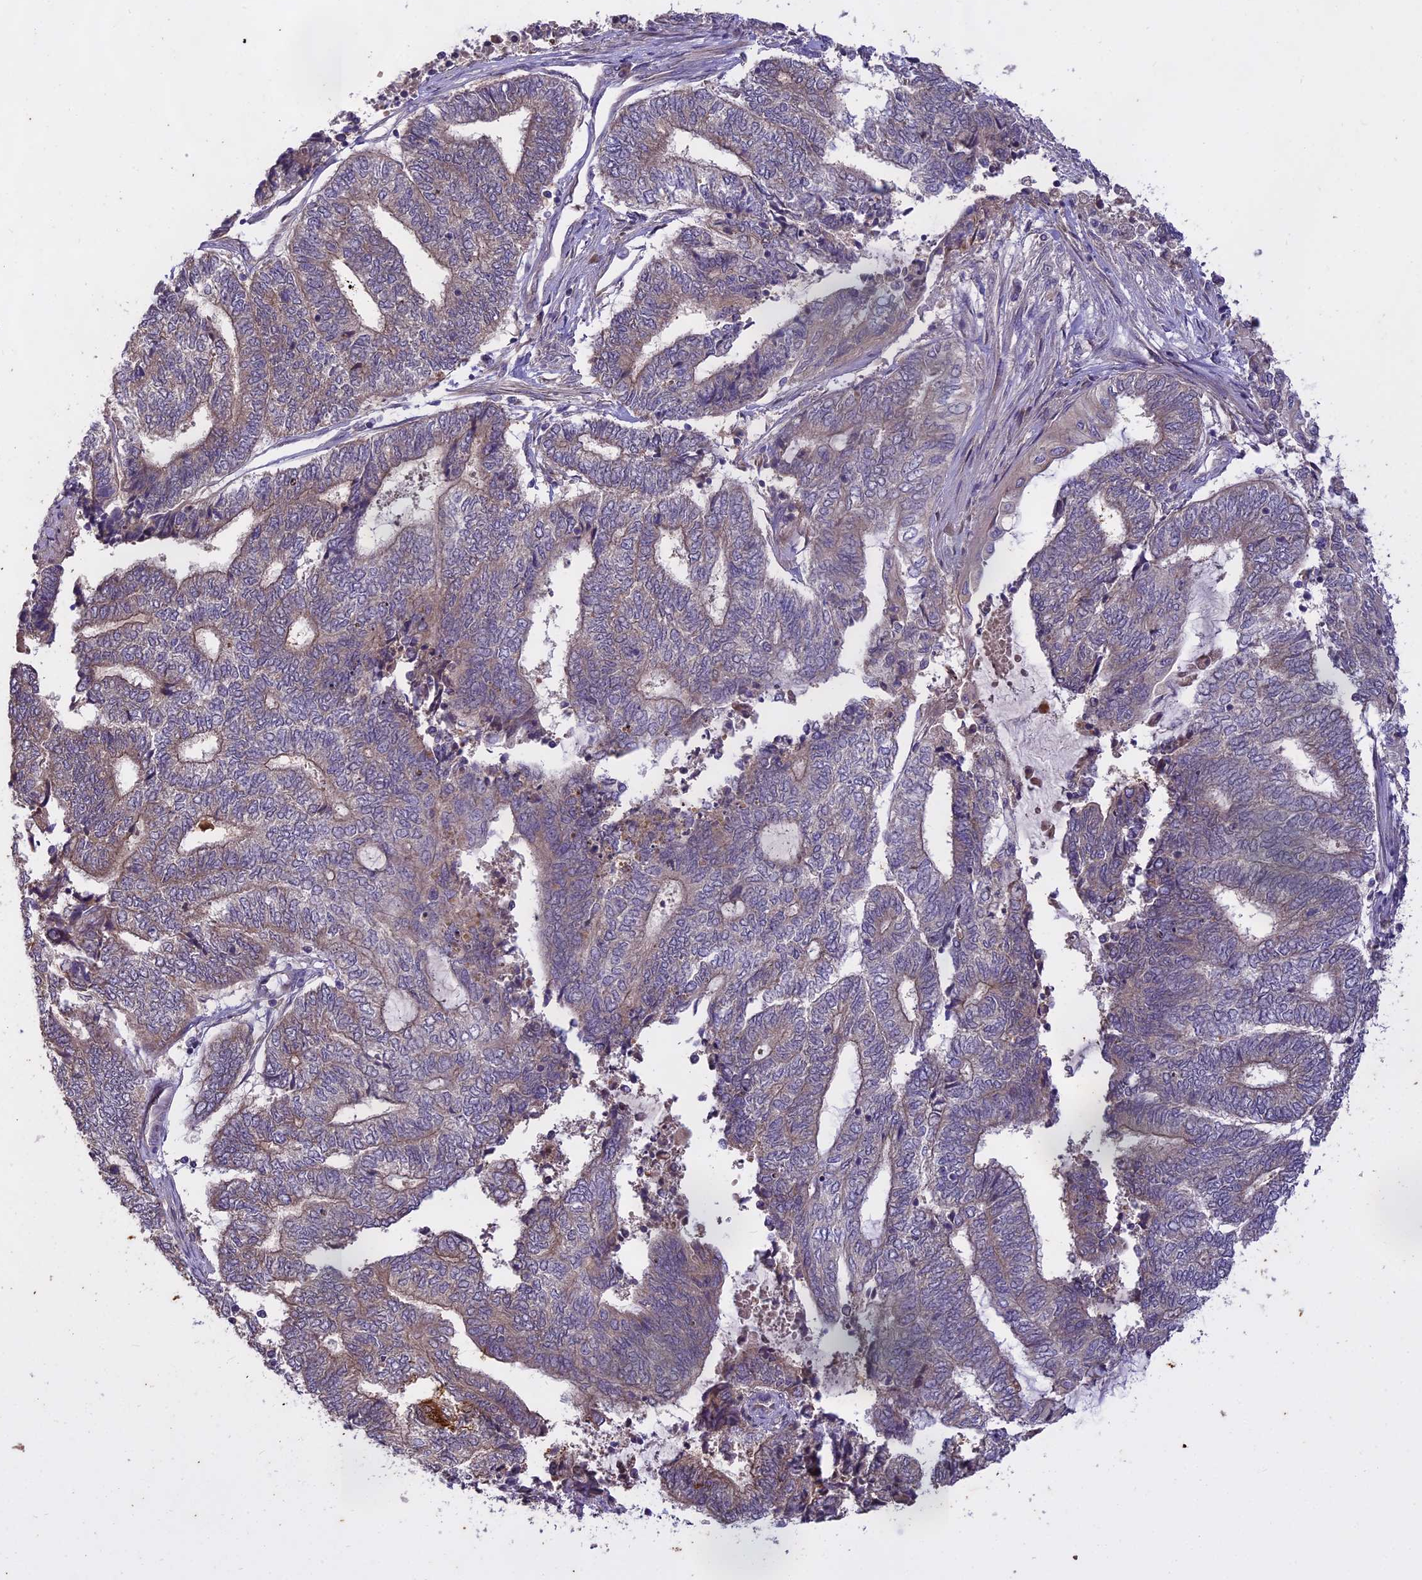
{"staining": {"intensity": "weak", "quantity": "<25%", "location": "cytoplasmic/membranous"}, "tissue": "endometrial cancer", "cell_type": "Tumor cells", "image_type": "cancer", "snomed": [{"axis": "morphology", "description": "Adenocarcinoma, NOS"}, {"axis": "topography", "description": "Uterus"}, {"axis": "topography", "description": "Endometrium"}], "caption": "Photomicrograph shows no protein staining in tumor cells of endometrial adenocarcinoma tissue.", "gene": "MEMO1", "patient": {"sex": "female", "age": 70}}